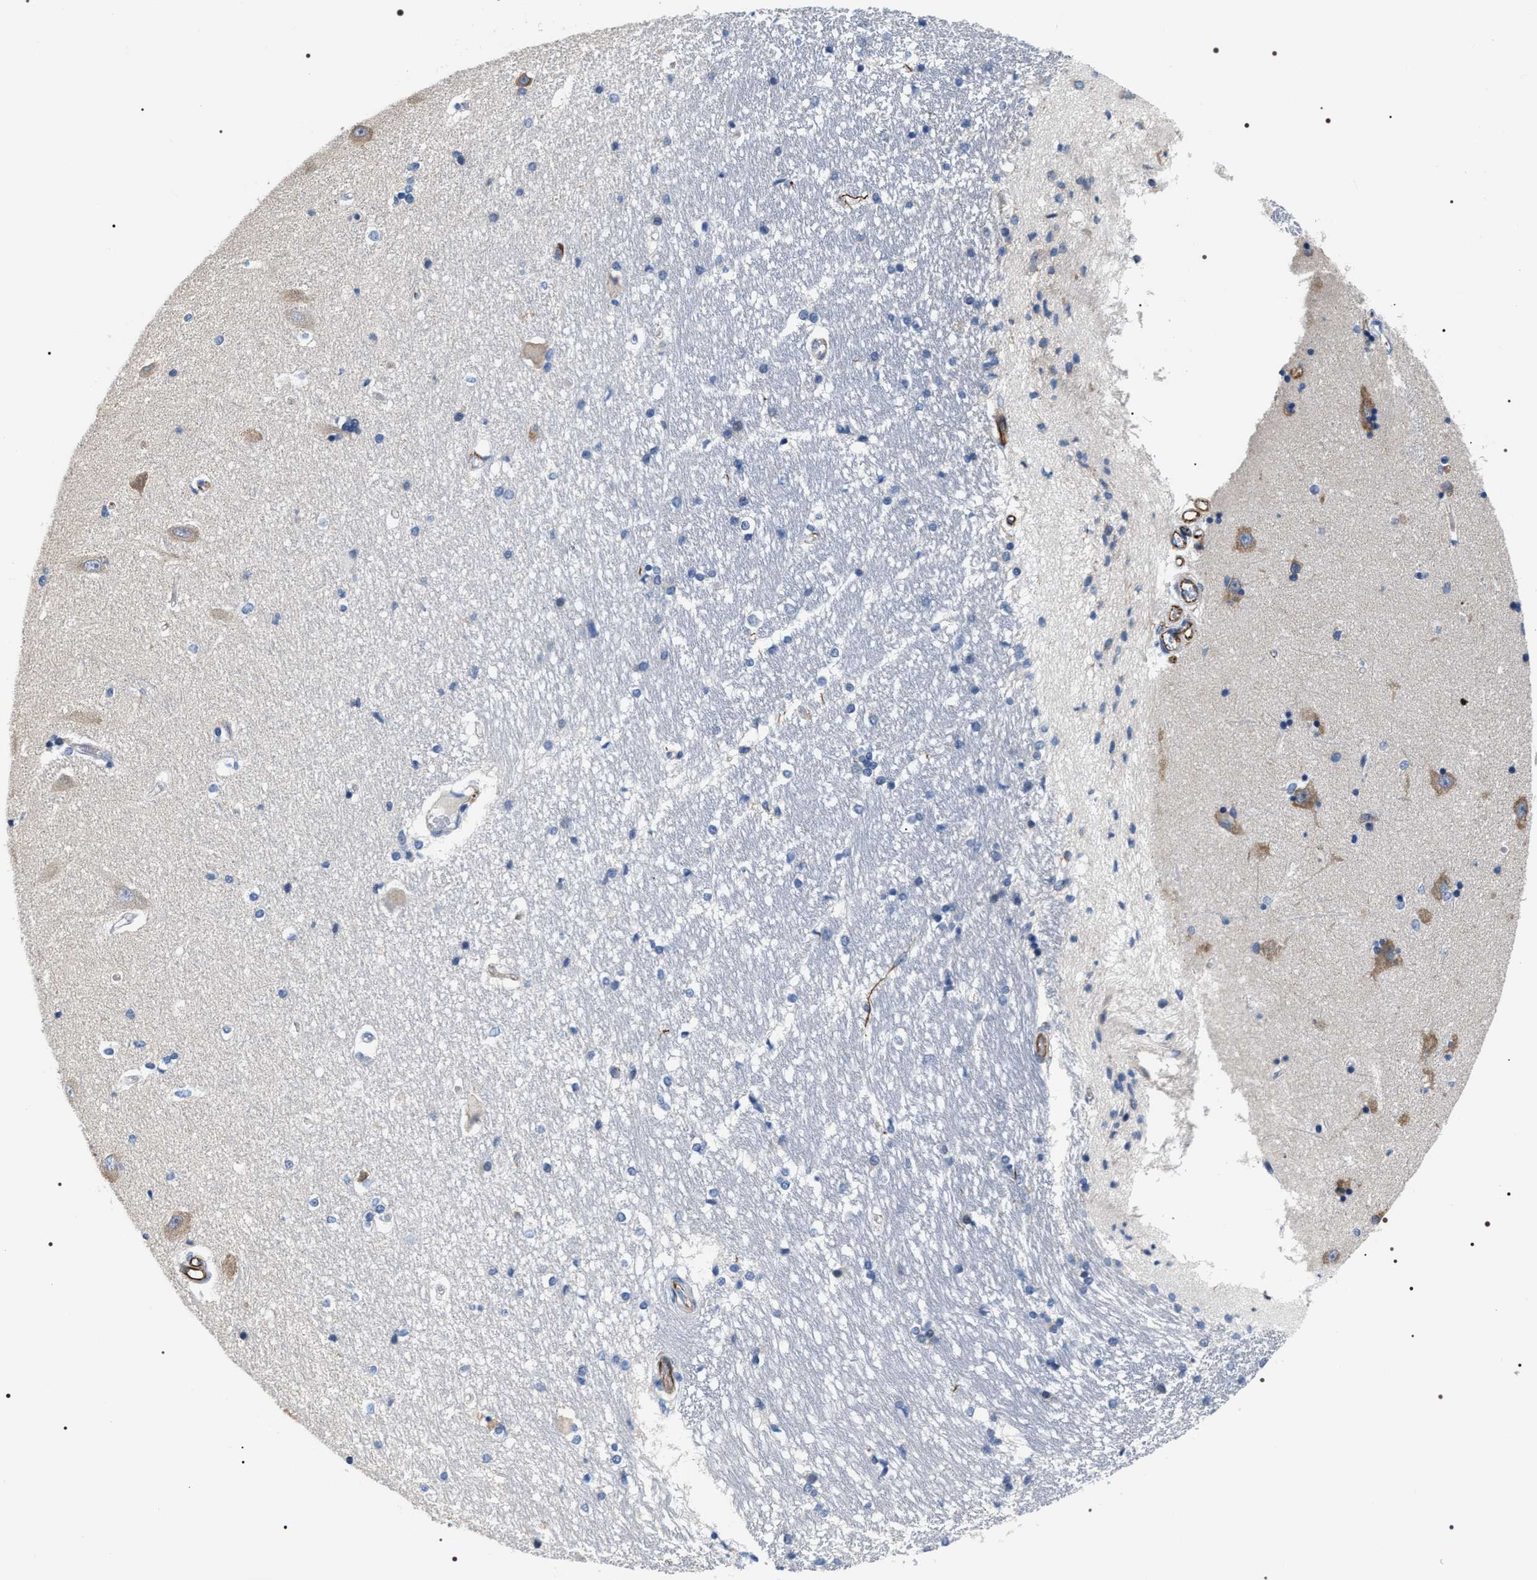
{"staining": {"intensity": "negative", "quantity": "none", "location": "none"}, "tissue": "hippocampus", "cell_type": "Glial cells", "image_type": "normal", "snomed": [{"axis": "morphology", "description": "Normal tissue, NOS"}, {"axis": "topography", "description": "Hippocampus"}], "caption": "The immunohistochemistry histopathology image has no significant positivity in glial cells of hippocampus. (Stains: DAB (3,3'-diaminobenzidine) immunohistochemistry (IHC) with hematoxylin counter stain, Microscopy: brightfield microscopy at high magnification).", "gene": "PKD1L1", "patient": {"sex": "male", "age": 45}}